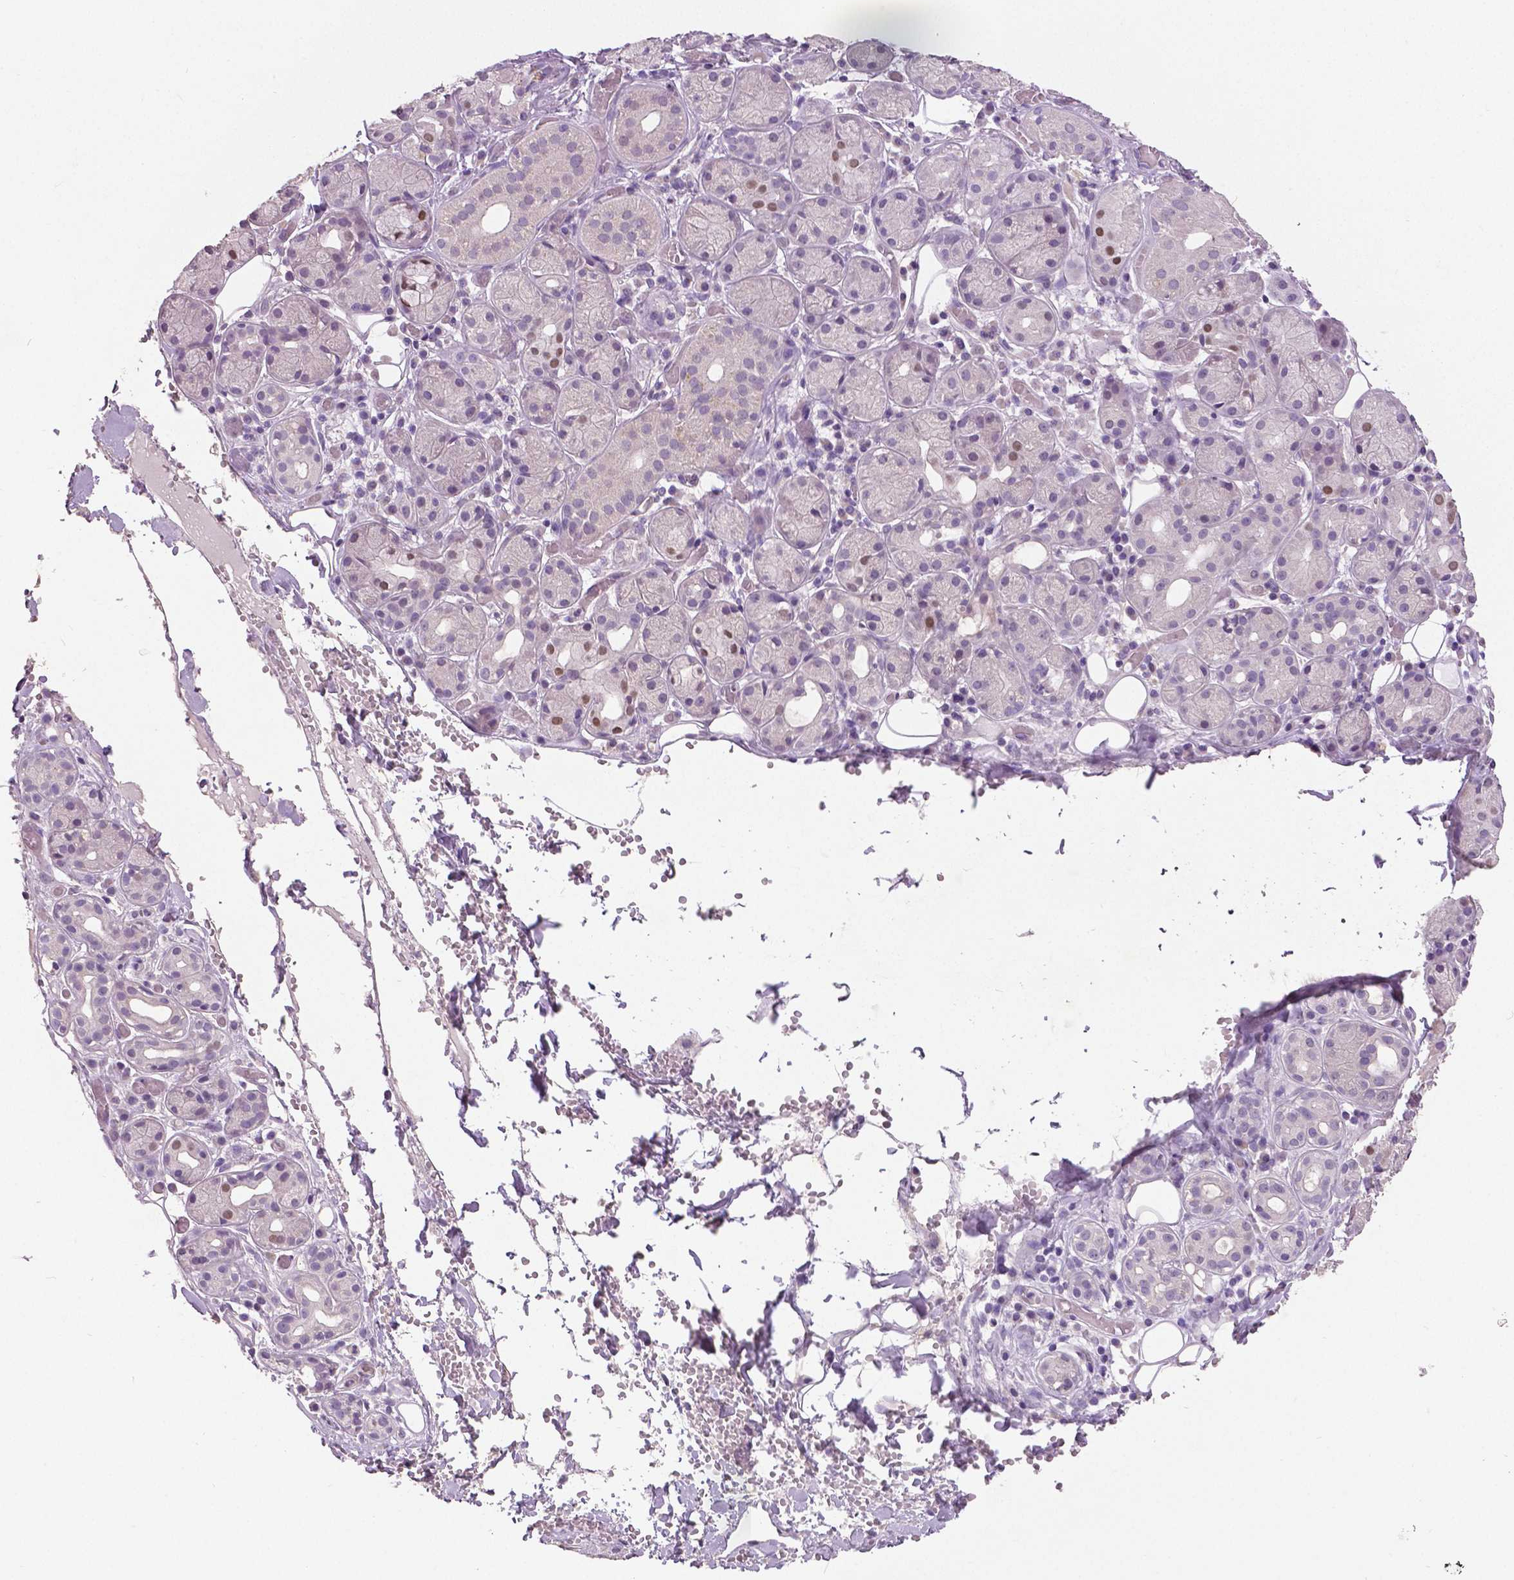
{"staining": {"intensity": "moderate", "quantity": "<25%", "location": "nuclear"}, "tissue": "salivary gland", "cell_type": "Glandular cells", "image_type": "normal", "snomed": [{"axis": "morphology", "description": "Normal tissue, NOS"}, {"axis": "topography", "description": "Salivary gland"}, {"axis": "topography", "description": "Peripheral nerve tissue"}], "caption": "About <25% of glandular cells in normal human salivary gland reveal moderate nuclear protein staining as visualized by brown immunohistochemical staining.", "gene": "FOXA1", "patient": {"sex": "male", "age": 71}}